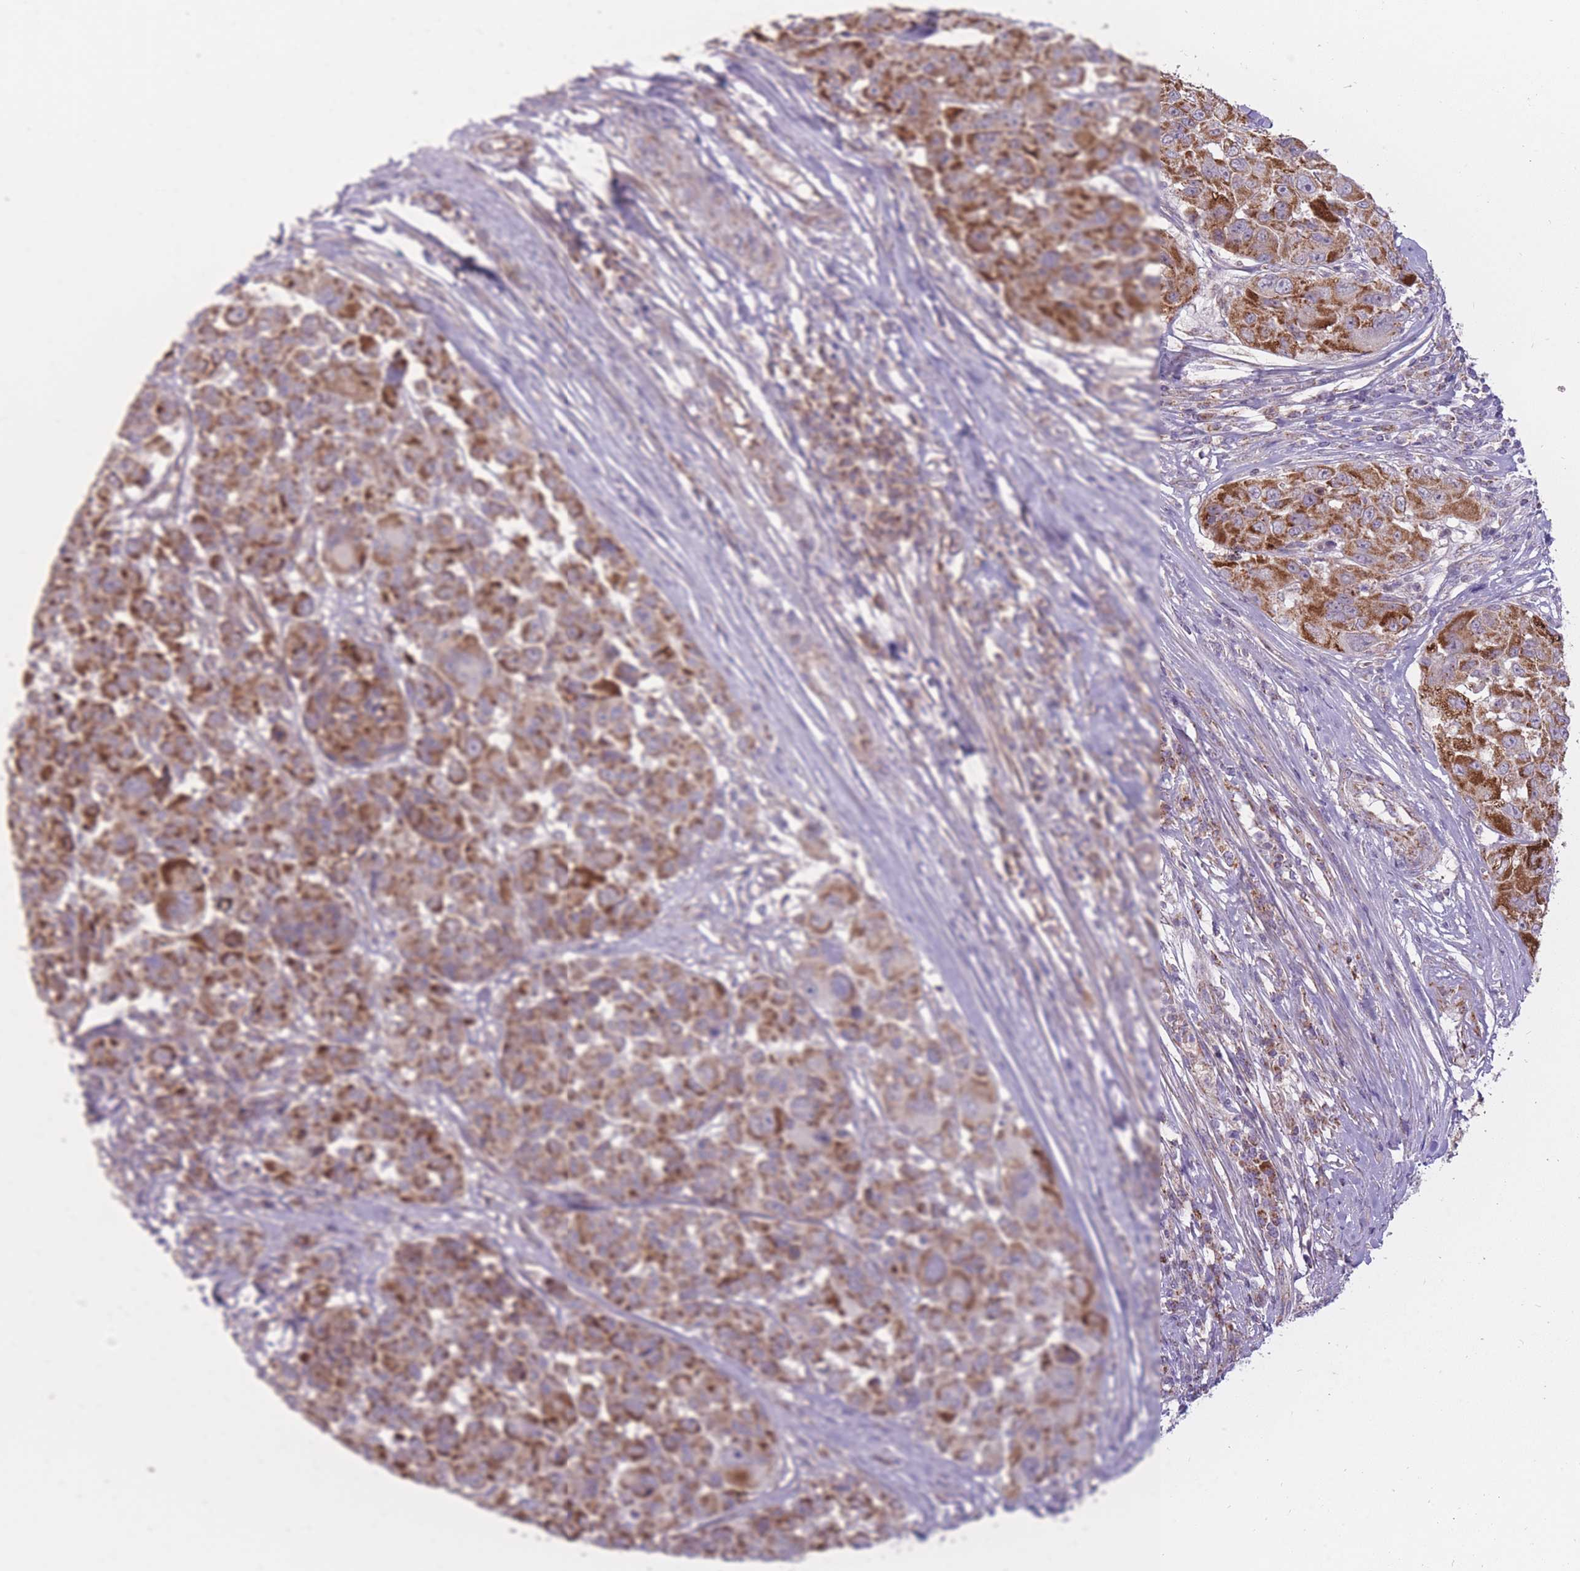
{"staining": {"intensity": "strong", "quantity": ">75%", "location": "cytoplasmic/membranous"}, "tissue": "melanoma", "cell_type": "Tumor cells", "image_type": "cancer", "snomed": [{"axis": "morphology", "description": "Malignant melanoma, NOS"}, {"axis": "topography", "description": "Skin"}], "caption": "A histopathology image showing strong cytoplasmic/membranous staining in approximately >75% of tumor cells in melanoma, as visualized by brown immunohistochemical staining.", "gene": "LIN7C", "patient": {"sex": "female", "age": 66}}